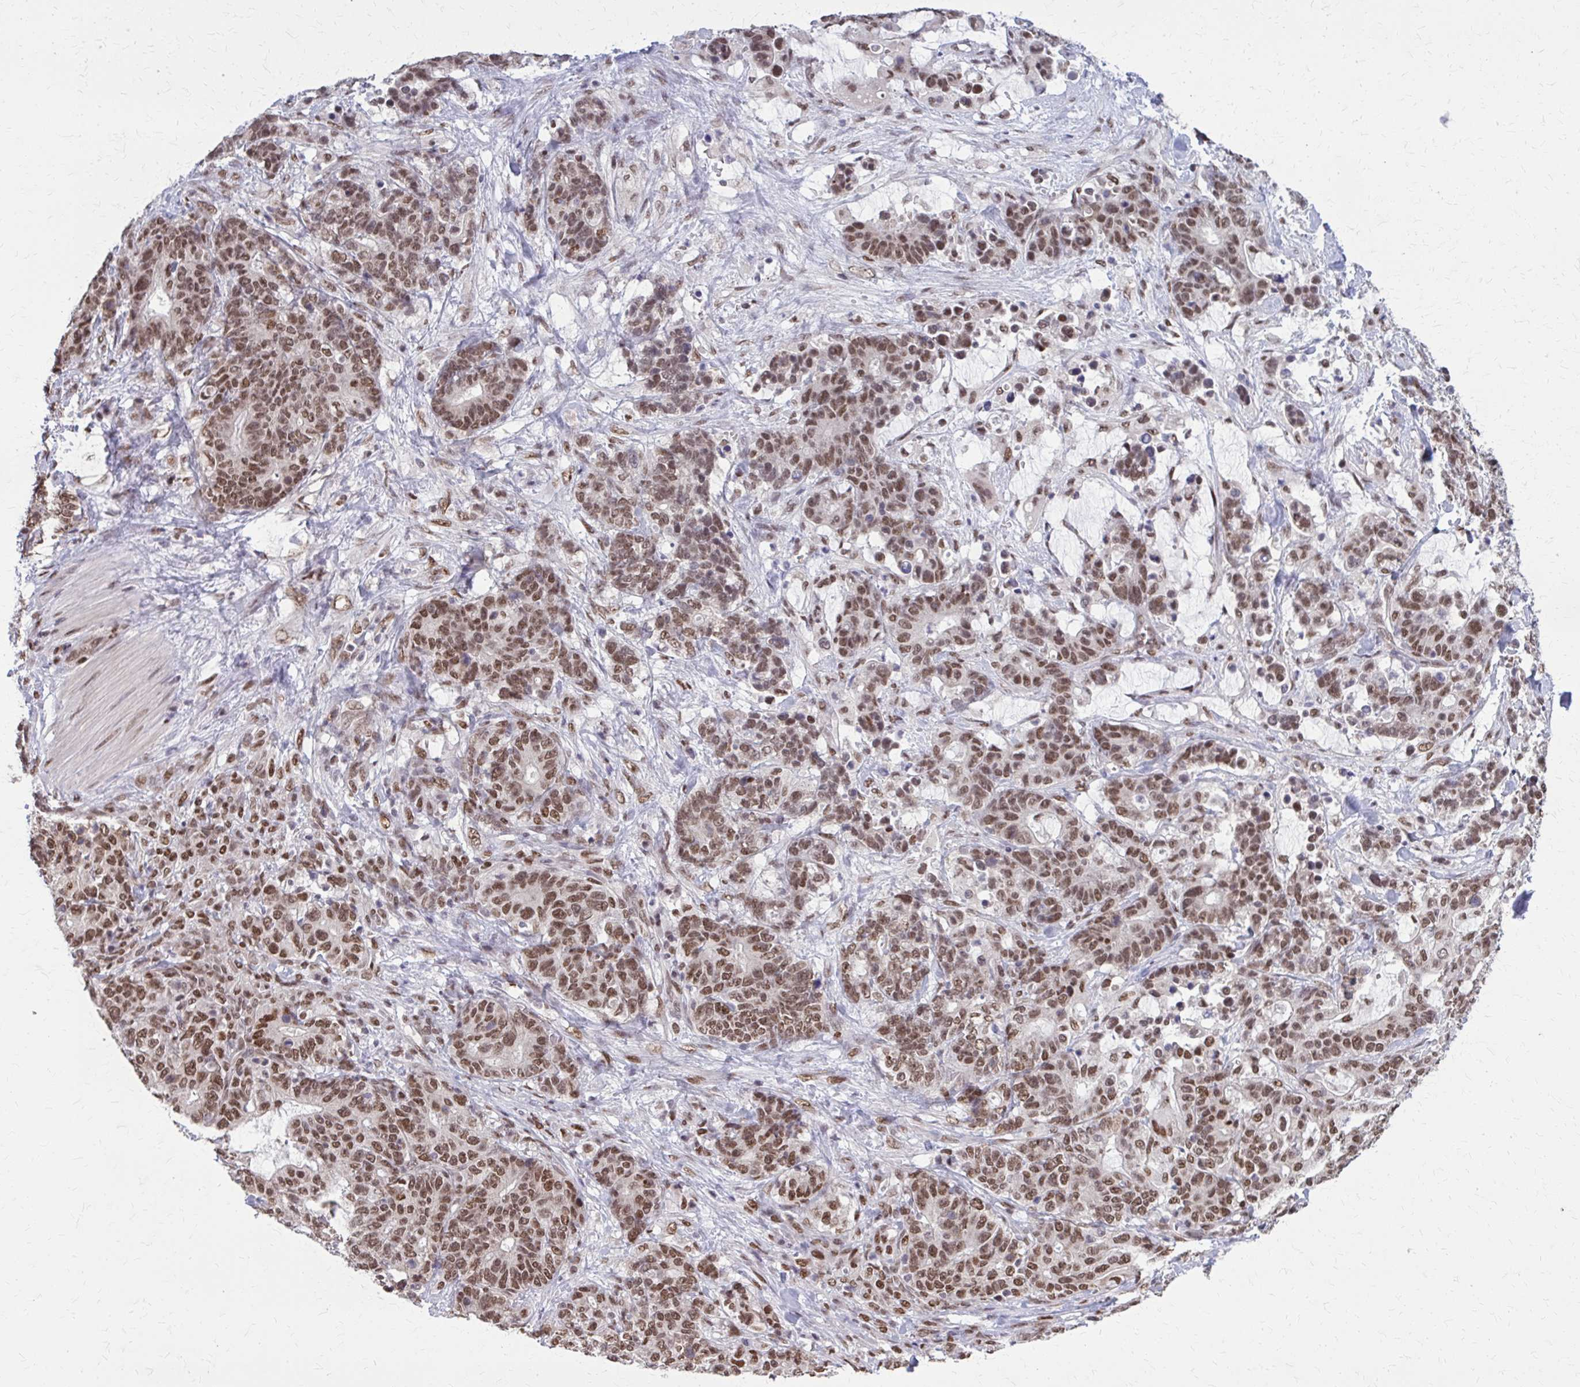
{"staining": {"intensity": "moderate", "quantity": ">75%", "location": "nuclear"}, "tissue": "stomach cancer", "cell_type": "Tumor cells", "image_type": "cancer", "snomed": [{"axis": "morphology", "description": "Normal tissue, NOS"}, {"axis": "morphology", "description": "Adenocarcinoma, NOS"}, {"axis": "topography", "description": "Stomach"}], "caption": "Immunohistochemistry (IHC) image of stomach cancer (adenocarcinoma) stained for a protein (brown), which shows medium levels of moderate nuclear positivity in approximately >75% of tumor cells.", "gene": "TTF1", "patient": {"sex": "female", "age": 64}}